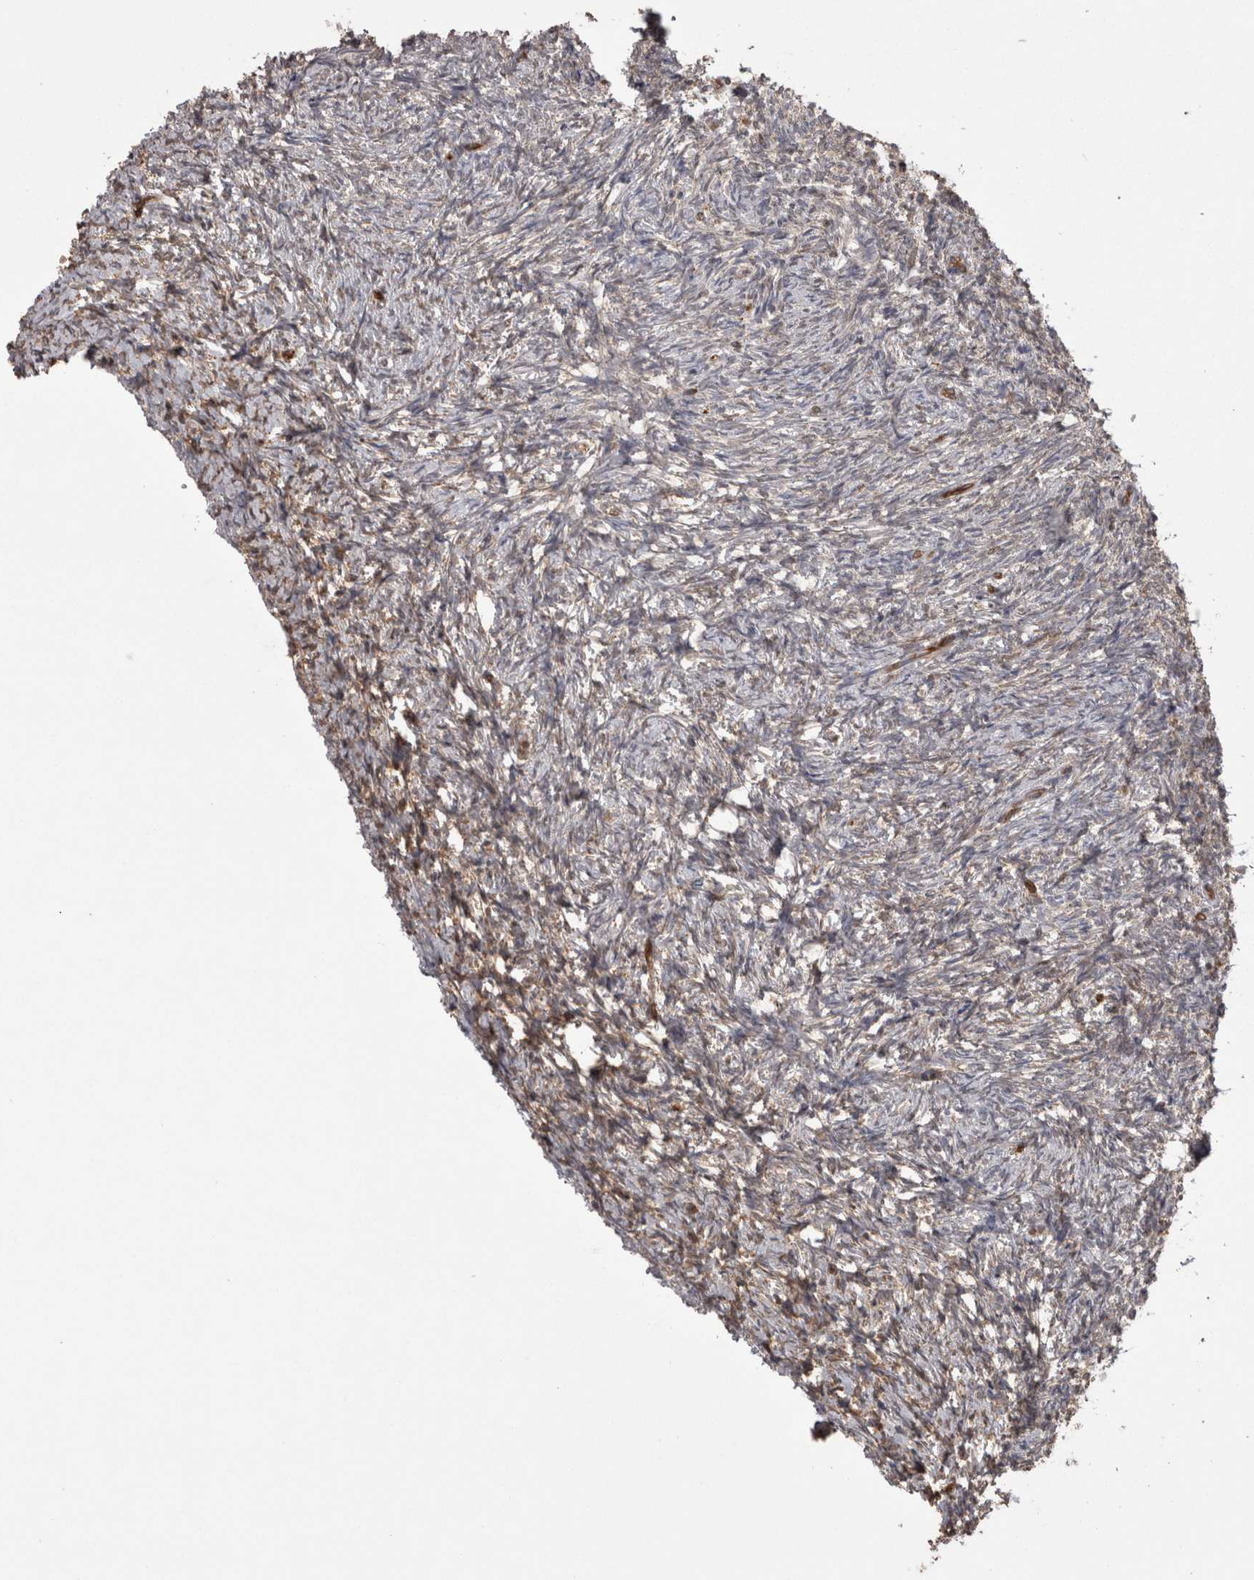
{"staining": {"intensity": "moderate", "quantity": ">75%", "location": "cytoplasmic/membranous"}, "tissue": "ovary", "cell_type": "Follicle cells", "image_type": "normal", "snomed": [{"axis": "morphology", "description": "Normal tissue, NOS"}, {"axis": "topography", "description": "Ovary"}], "caption": "Follicle cells exhibit medium levels of moderate cytoplasmic/membranous staining in approximately >75% of cells in benign human ovary. The staining was performed using DAB, with brown indicating positive protein expression. Nuclei are stained blue with hematoxylin.", "gene": "PON2", "patient": {"sex": "female", "age": 41}}